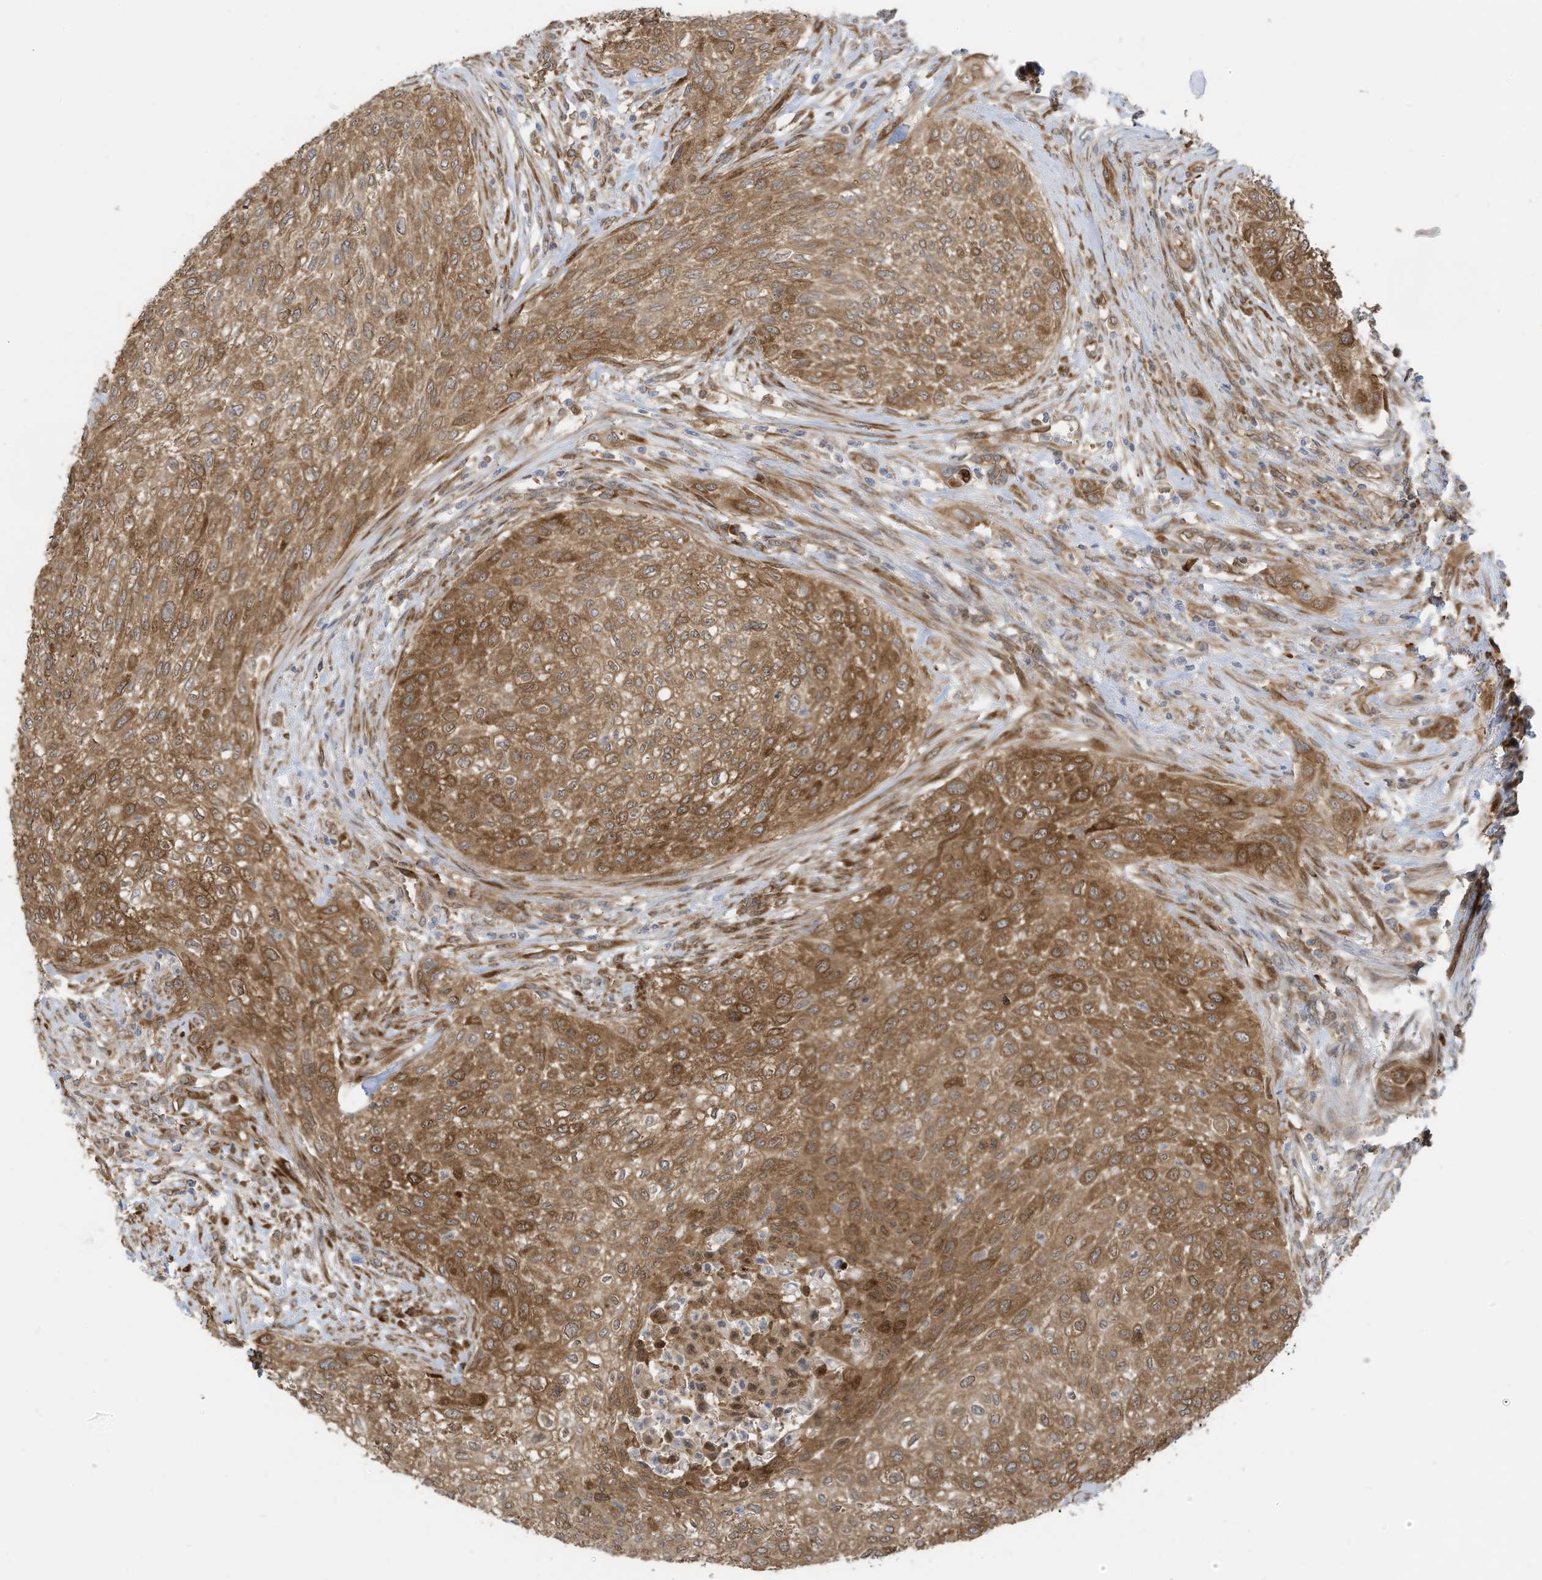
{"staining": {"intensity": "moderate", "quantity": ">75%", "location": "cytoplasmic/membranous"}, "tissue": "urothelial cancer", "cell_type": "Tumor cells", "image_type": "cancer", "snomed": [{"axis": "morphology", "description": "Urothelial carcinoma, High grade"}, {"axis": "topography", "description": "Urinary bladder"}], "caption": "Moderate cytoplasmic/membranous expression for a protein is seen in approximately >75% of tumor cells of high-grade urothelial carcinoma using immunohistochemistry (IHC).", "gene": "USE1", "patient": {"sex": "male", "age": 35}}